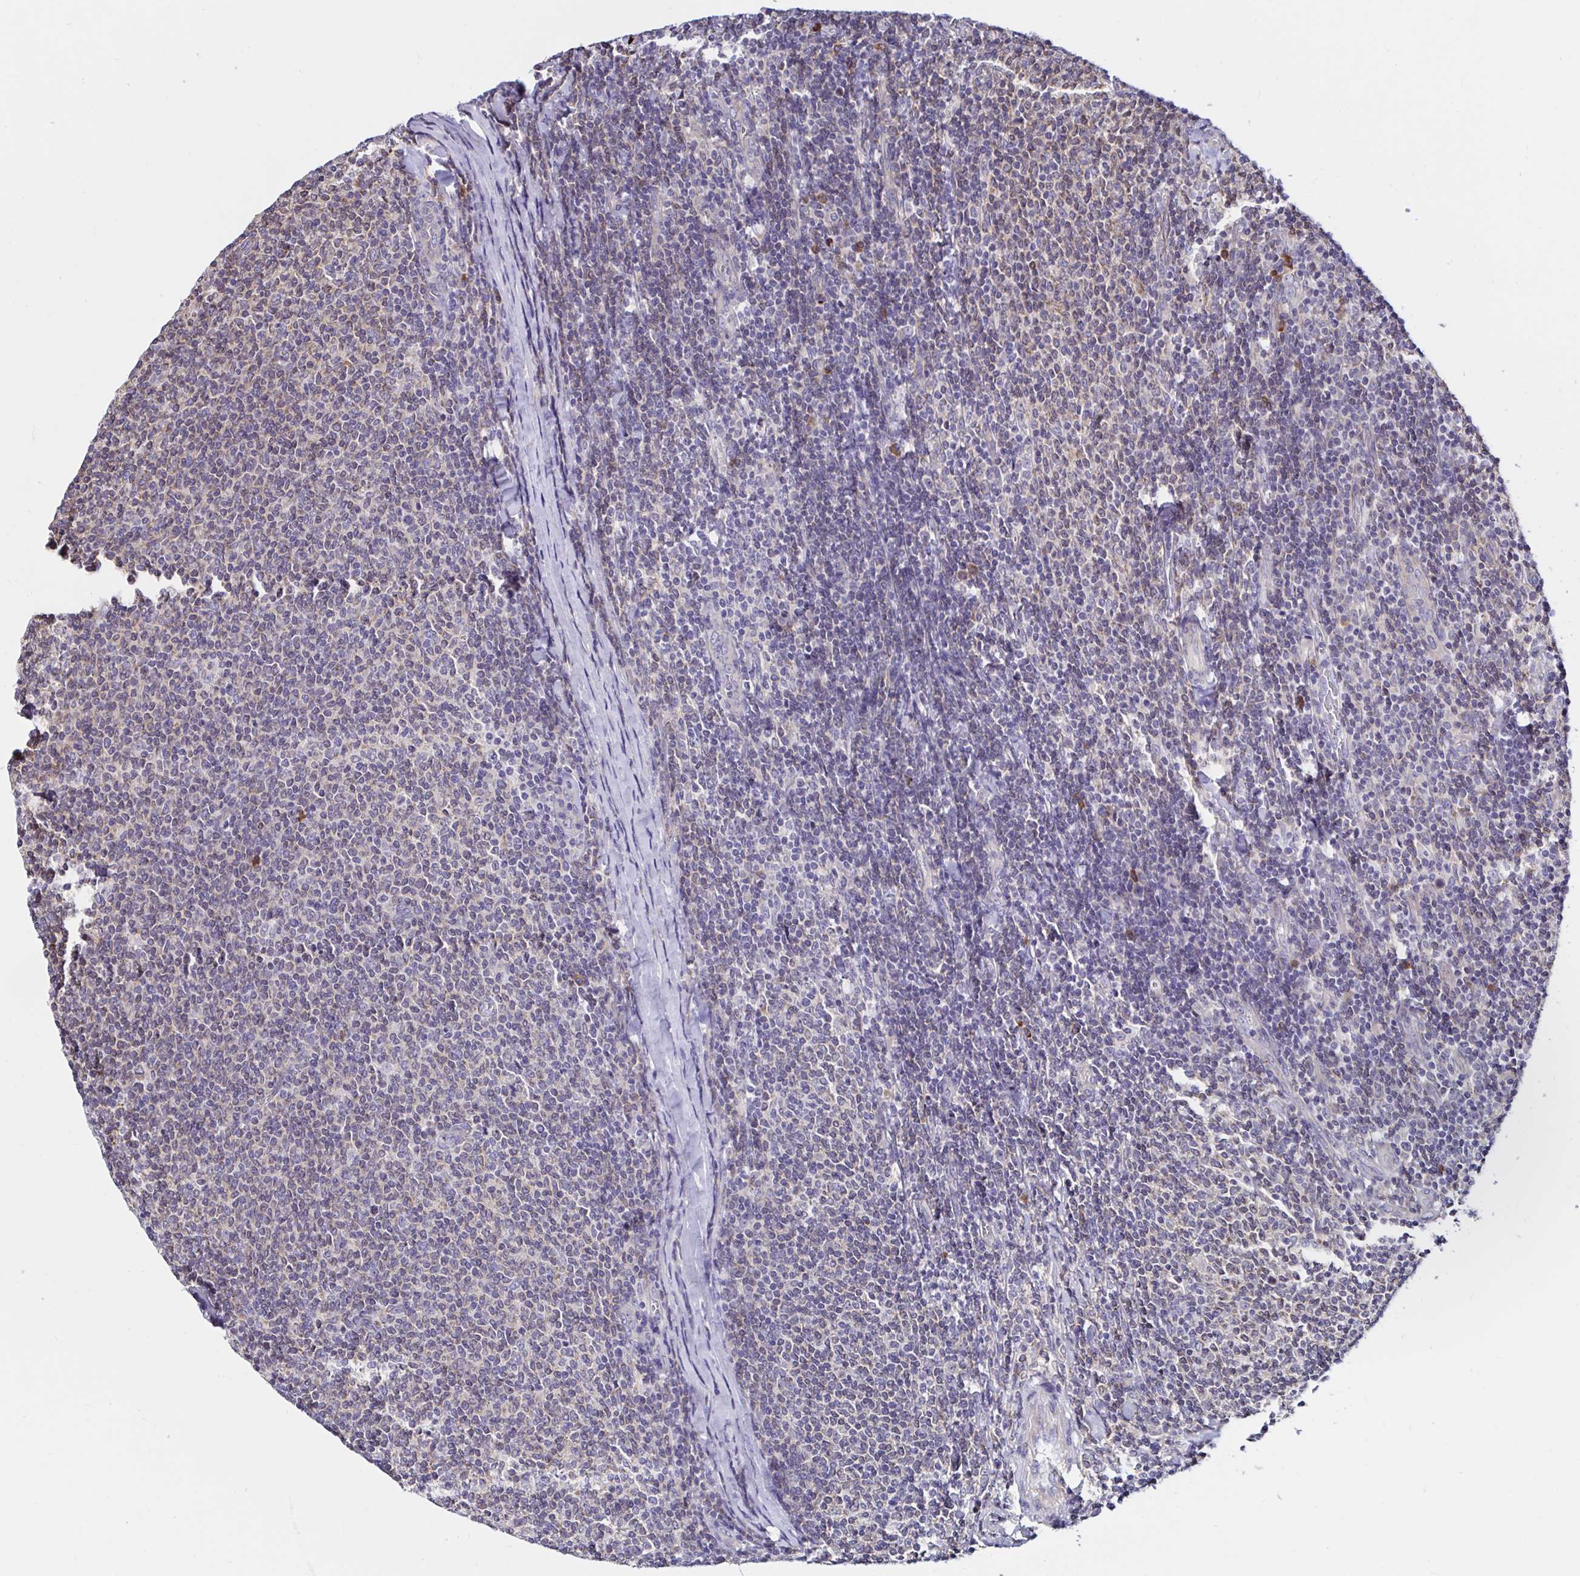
{"staining": {"intensity": "weak", "quantity": "<25%", "location": "cytoplasmic/membranous"}, "tissue": "lymphoma", "cell_type": "Tumor cells", "image_type": "cancer", "snomed": [{"axis": "morphology", "description": "Malignant lymphoma, non-Hodgkin's type, Low grade"}, {"axis": "topography", "description": "Lymph node"}], "caption": "DAB (3,3'-diaminobenzidine) immunohistochemical staining of lymphoma displays no significant positivity in tumor cells.", "gene": "VSIG2", "patient": {"sex": "male", "age": 52}}